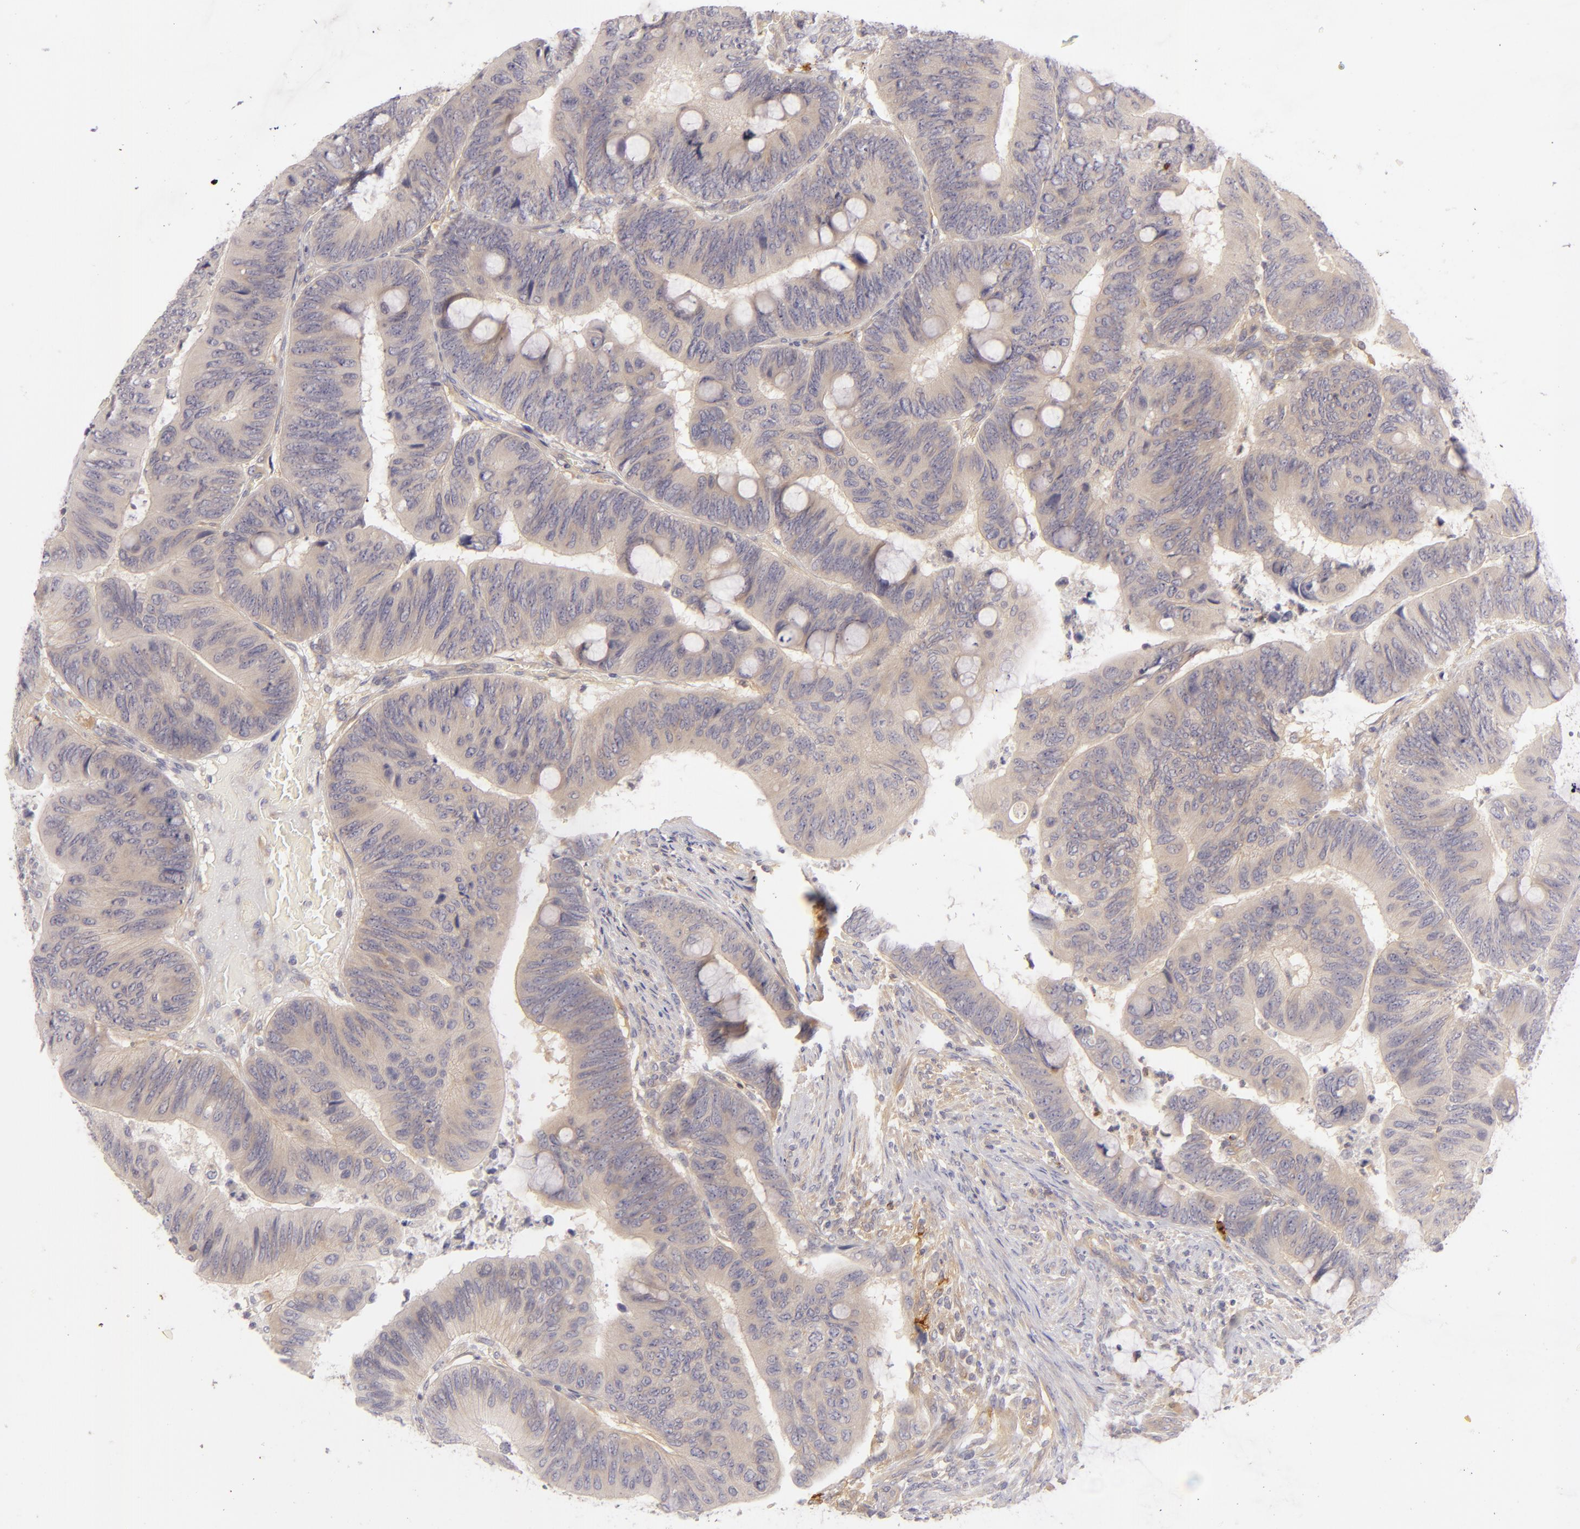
{"staining": {"intensity": "weak", "quantity": ">75%", "location": "cytoplasmic/membranous"}, "tissue": "colorectal cancer", "cell_type": "Tumor cells", "image_type": "cancer", "snomed": [{"axis": "morphology", "description": "Normal tissue, NOS"}, {"axis": "morphology", "description": "Adenocarcinoma, NOS"}, {"axis": "topography", "description": "Rectum"}], "caption": "Protein positivity by IHC reveals weak cytoplasmic/membranous positivity in about >75% of tumor cells in colorectal adenocarcinoma. (brown staining indicates protein expression, while blue staining denotes nuclei).", "gene": "CD83", "patient": {"sex": "male", "age": 92}}